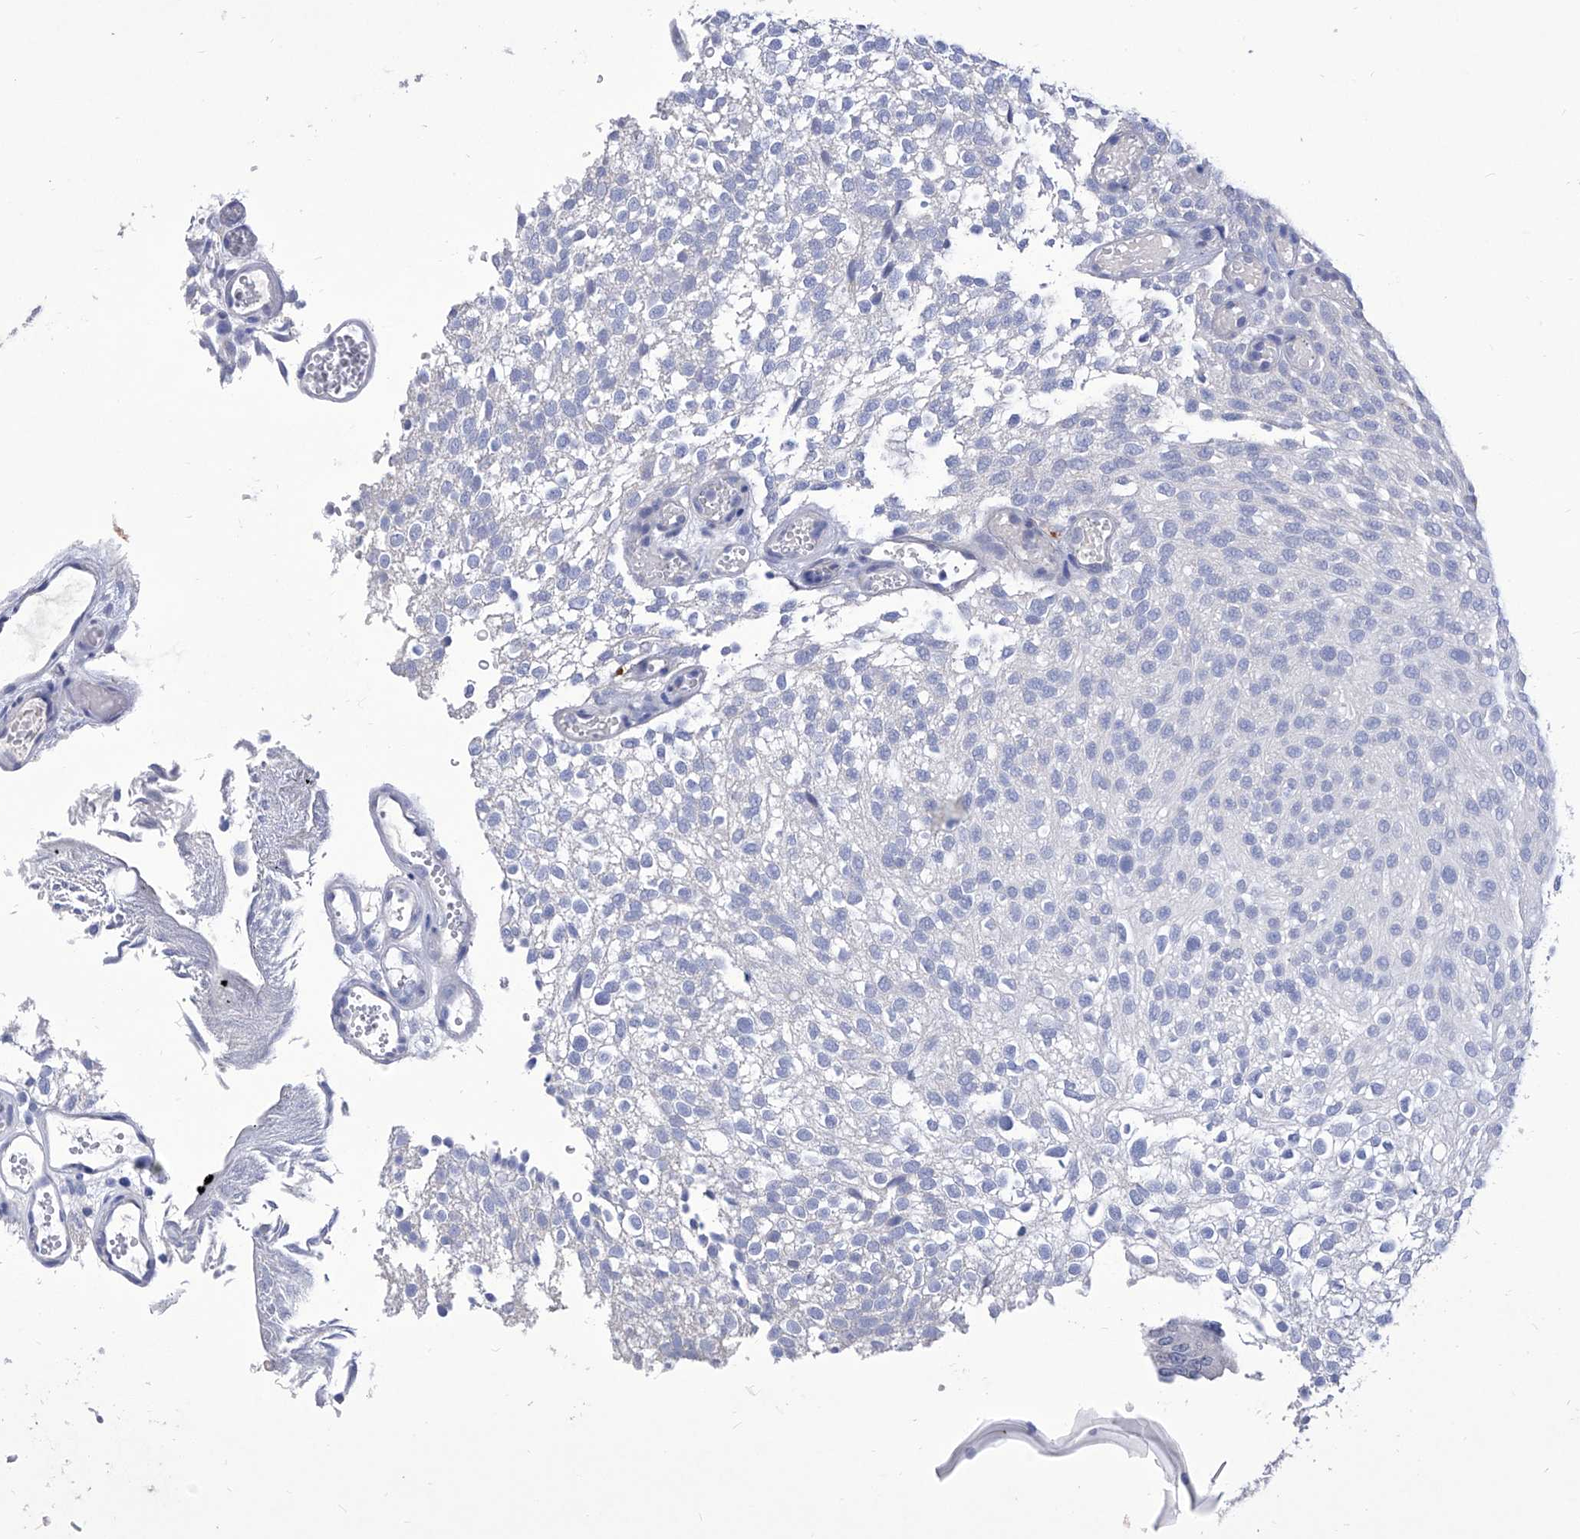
{"staining": {"intensity": "negative", "quantity": "none", "location": "none"}, "tissue": "urothelial cancer", "cell_type": "Tumor cells", "image_type": "cancer", "snomed": [{"axis": "morphology", "description": "Urothelial carcinoma, Low grade"}, {"axis": "topography", "description": "Urinary bladder"}], "caption": "A high-resolution photomicrograph shows immunohistochemistry staining of urothelial cancer, which shows no significant staining in tumor cells.", "gene": "IFNL2", "patient": {"sex": "male", "age": 78}}